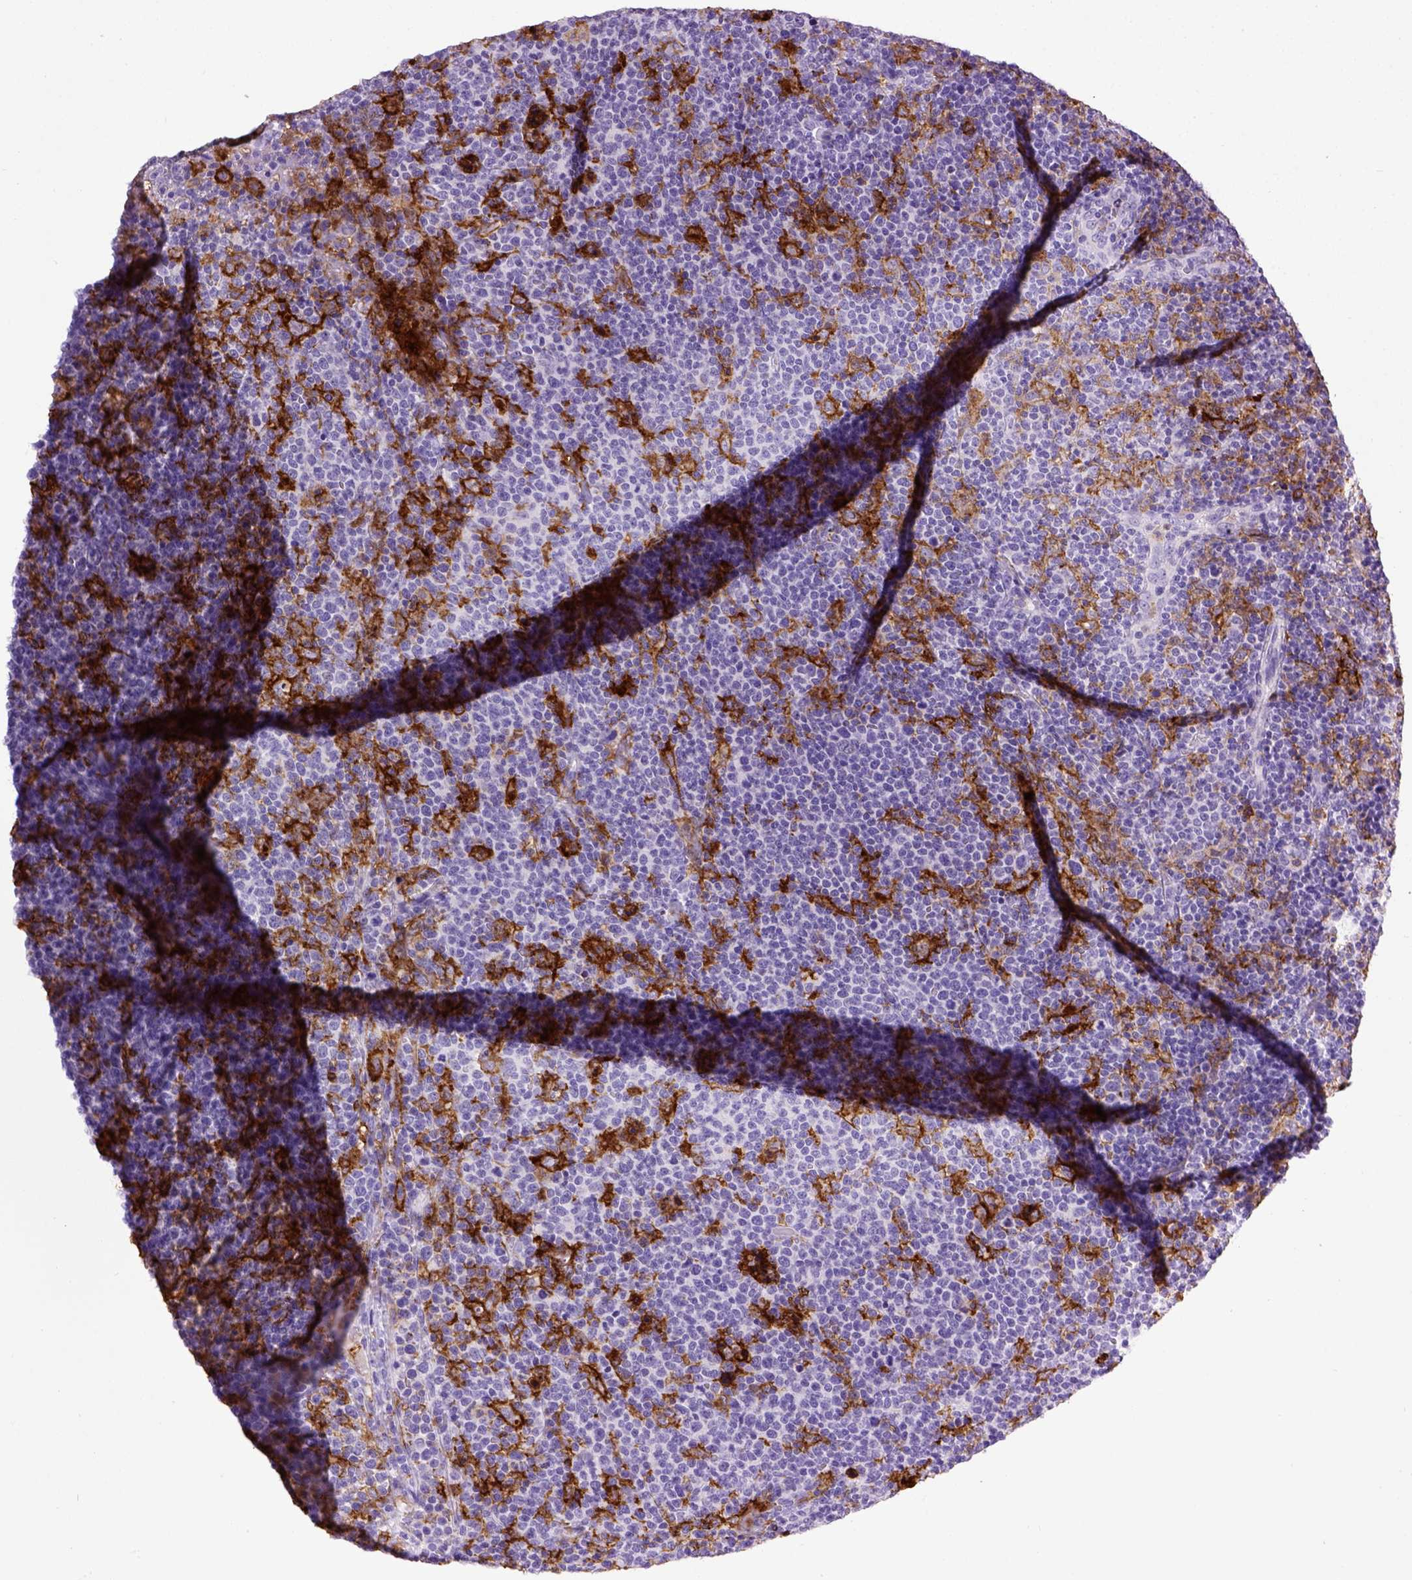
{"staining": {"intensity": "negative", "quantity": "none", "location": "none"}, "tissue": "lymphoma", "cell_type": "Tumor cells", "image_type": "cancer", "snomed": [{"axis": "morphology", "description": "Malignant lymphoma, non-Hodgkin's type, High grade"}, {"axis": "topography", "description": "Lymph node"}], "caption": "Tumor cells show no significant expression in lymphoma.", "gene": "ITGAX", "patient": {"sex": "male", "age": 61}}